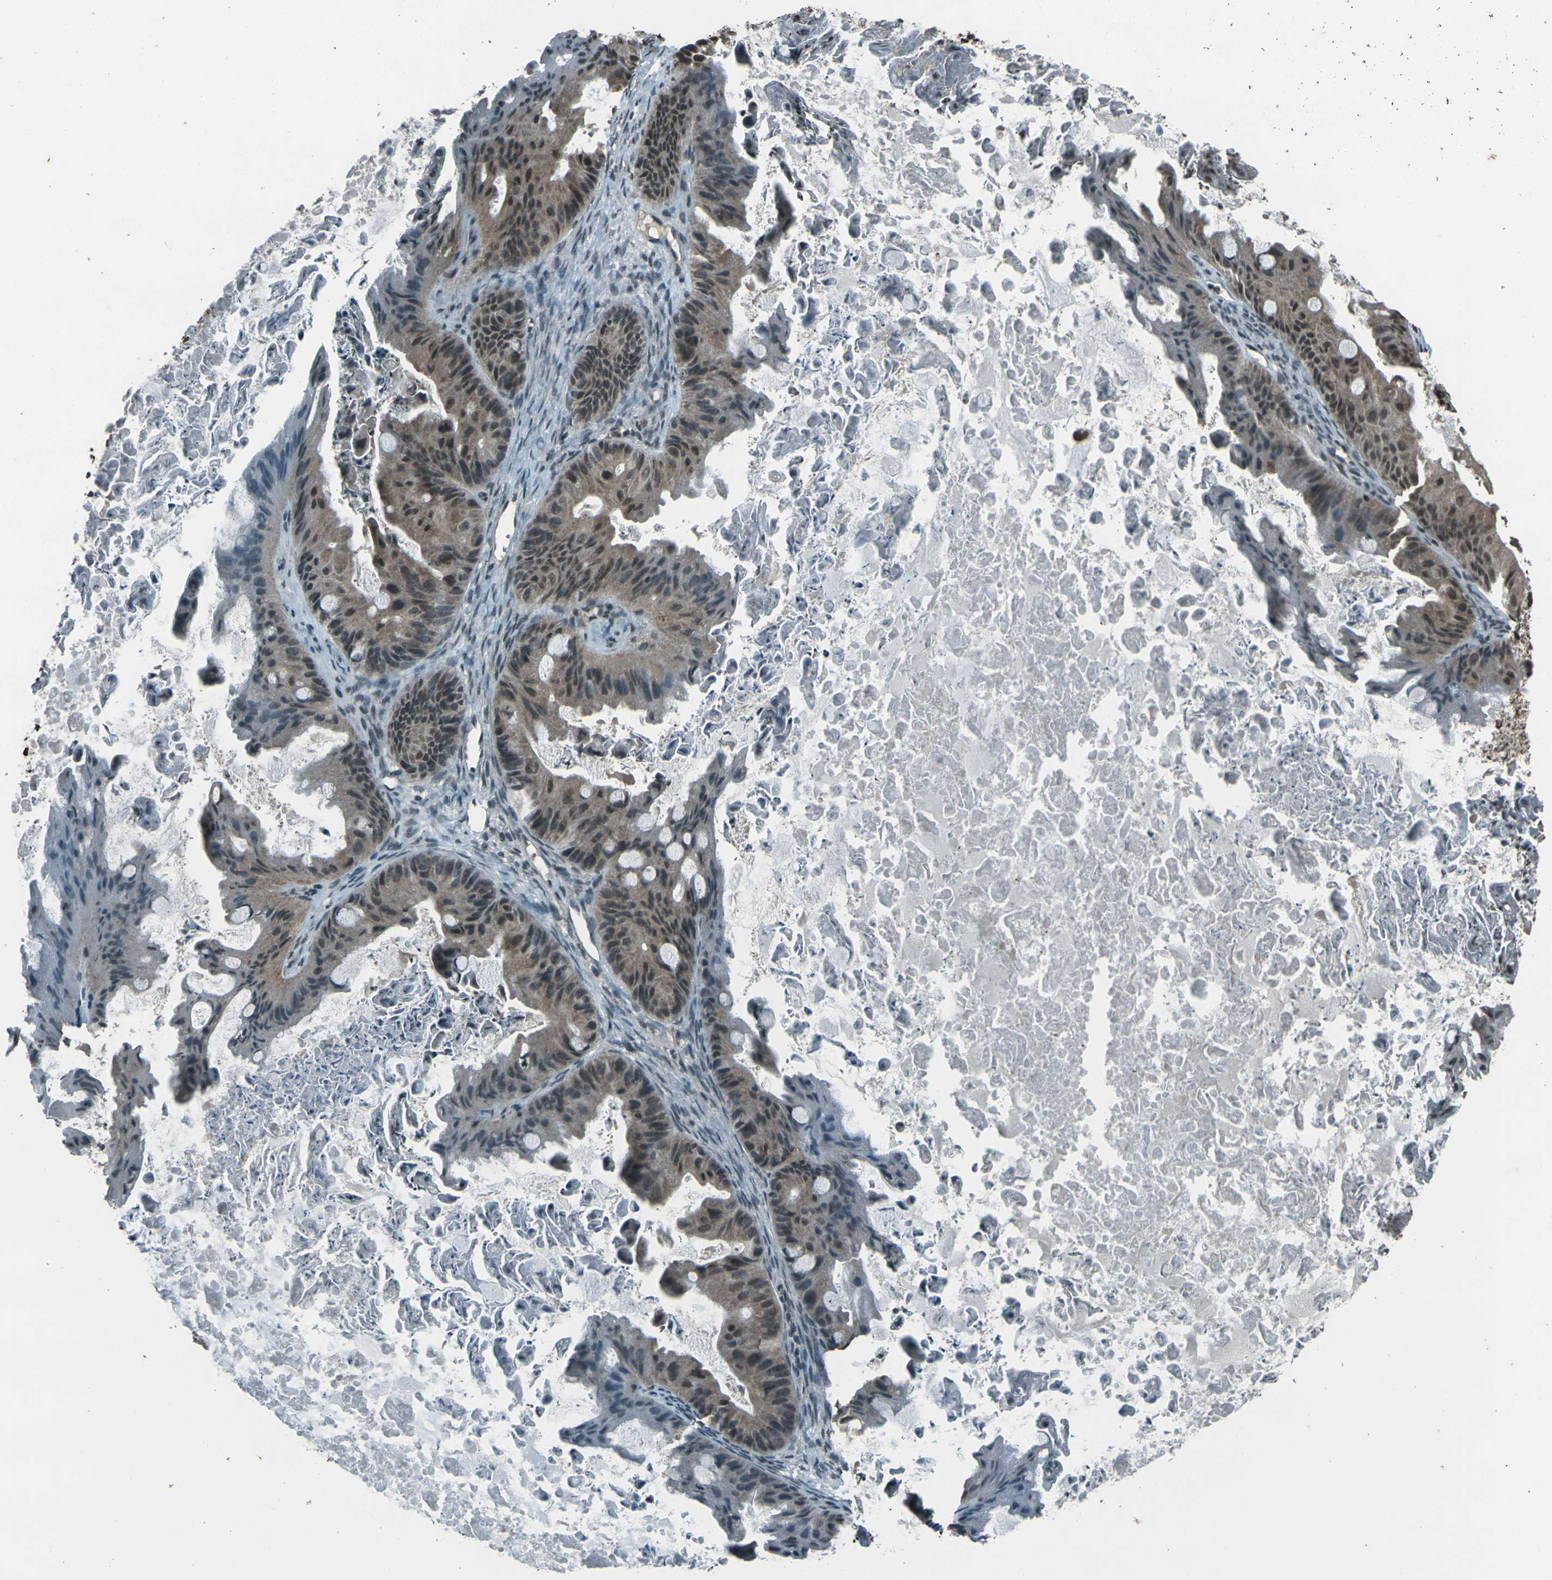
{"staining": {"intensity": "moderate", "quantity": ">75%", "location": "cytoplasmic/membranous"}, "tissue": "ovarian cancer", "cell_type": "Tumor cells", "image_type": "cancer", "snomed": [{"axis": "morphology", "description": "Cystadenocarcinoma, mucinous, NOS"}, {"axis": "topography", "description": "Ovary"}], "caption": "Immunohistochemical staining of human mucinous cystadenocarcinoma (ovarian) demonstrates moderate cytoplasmic/membranous protein staining in about >75% of tumor cells.", "gene": "PRPF8", "patient": {"sex": "female", "age": 37}}